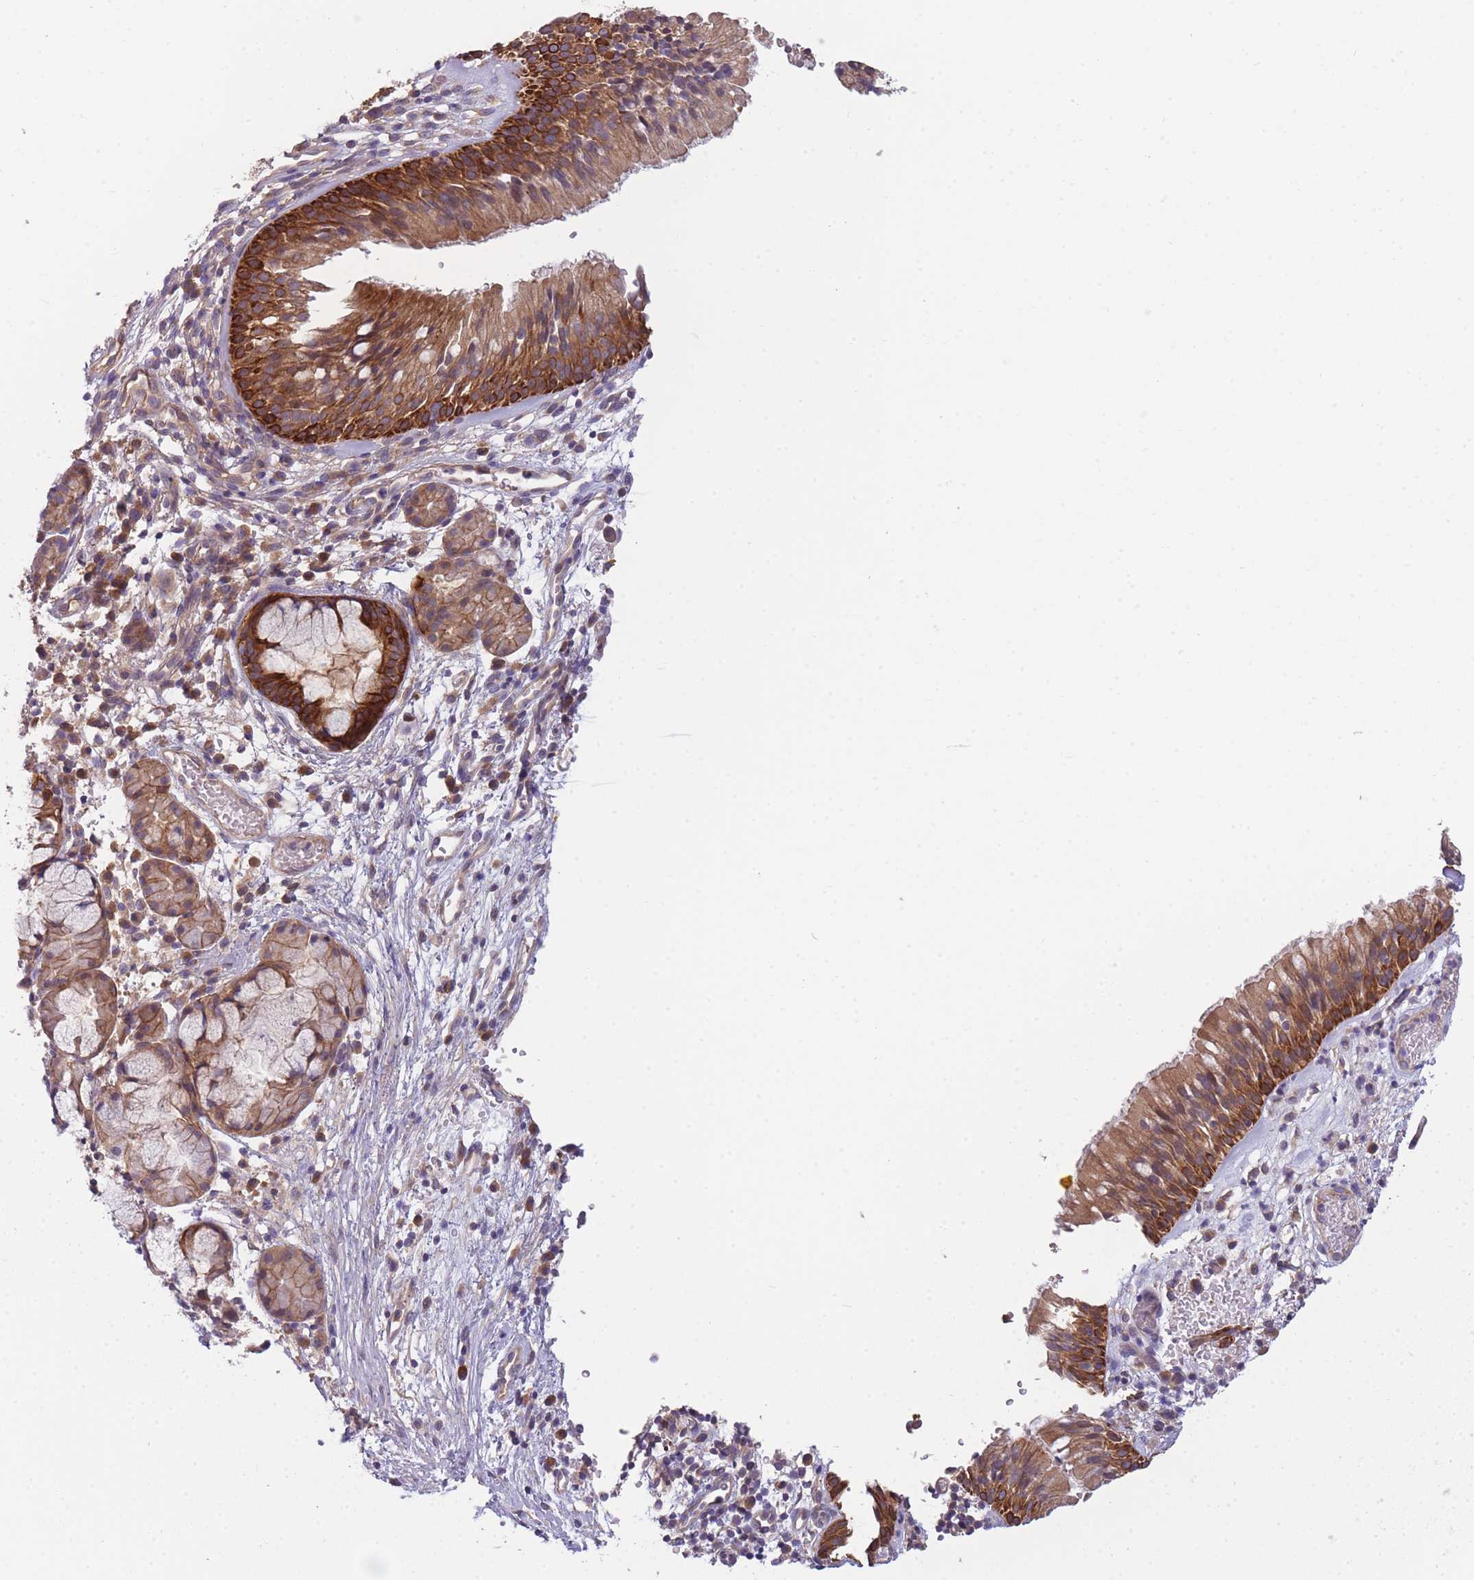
{"staining": {"intensity": "strong", "quantity": "25%-75%", "location": "cytoplasmic/membranous"}, "tissue": "nasopharynx", "cell_type": "Respiratory epithelial cells", "image_type": "normal", "snomed": [{"axis": "morphology", "description": "Normal tissue, NOS"}, {"axis": "topography", "description": "Nasopharynx"}], "caption": "IHC histopathology image of unremarkable nasopharynx: nasopharynx stained using immunohistochemistry (IHC) demonstrates high levels of strong protein expression localized specifically in the cytoplasmic/membranous of respiratory epithelial cells, appearing as a cytoplasmic/membranous brown color.", "gene": "PFDN6", "patient": {"sex": "male", "age": 65}}